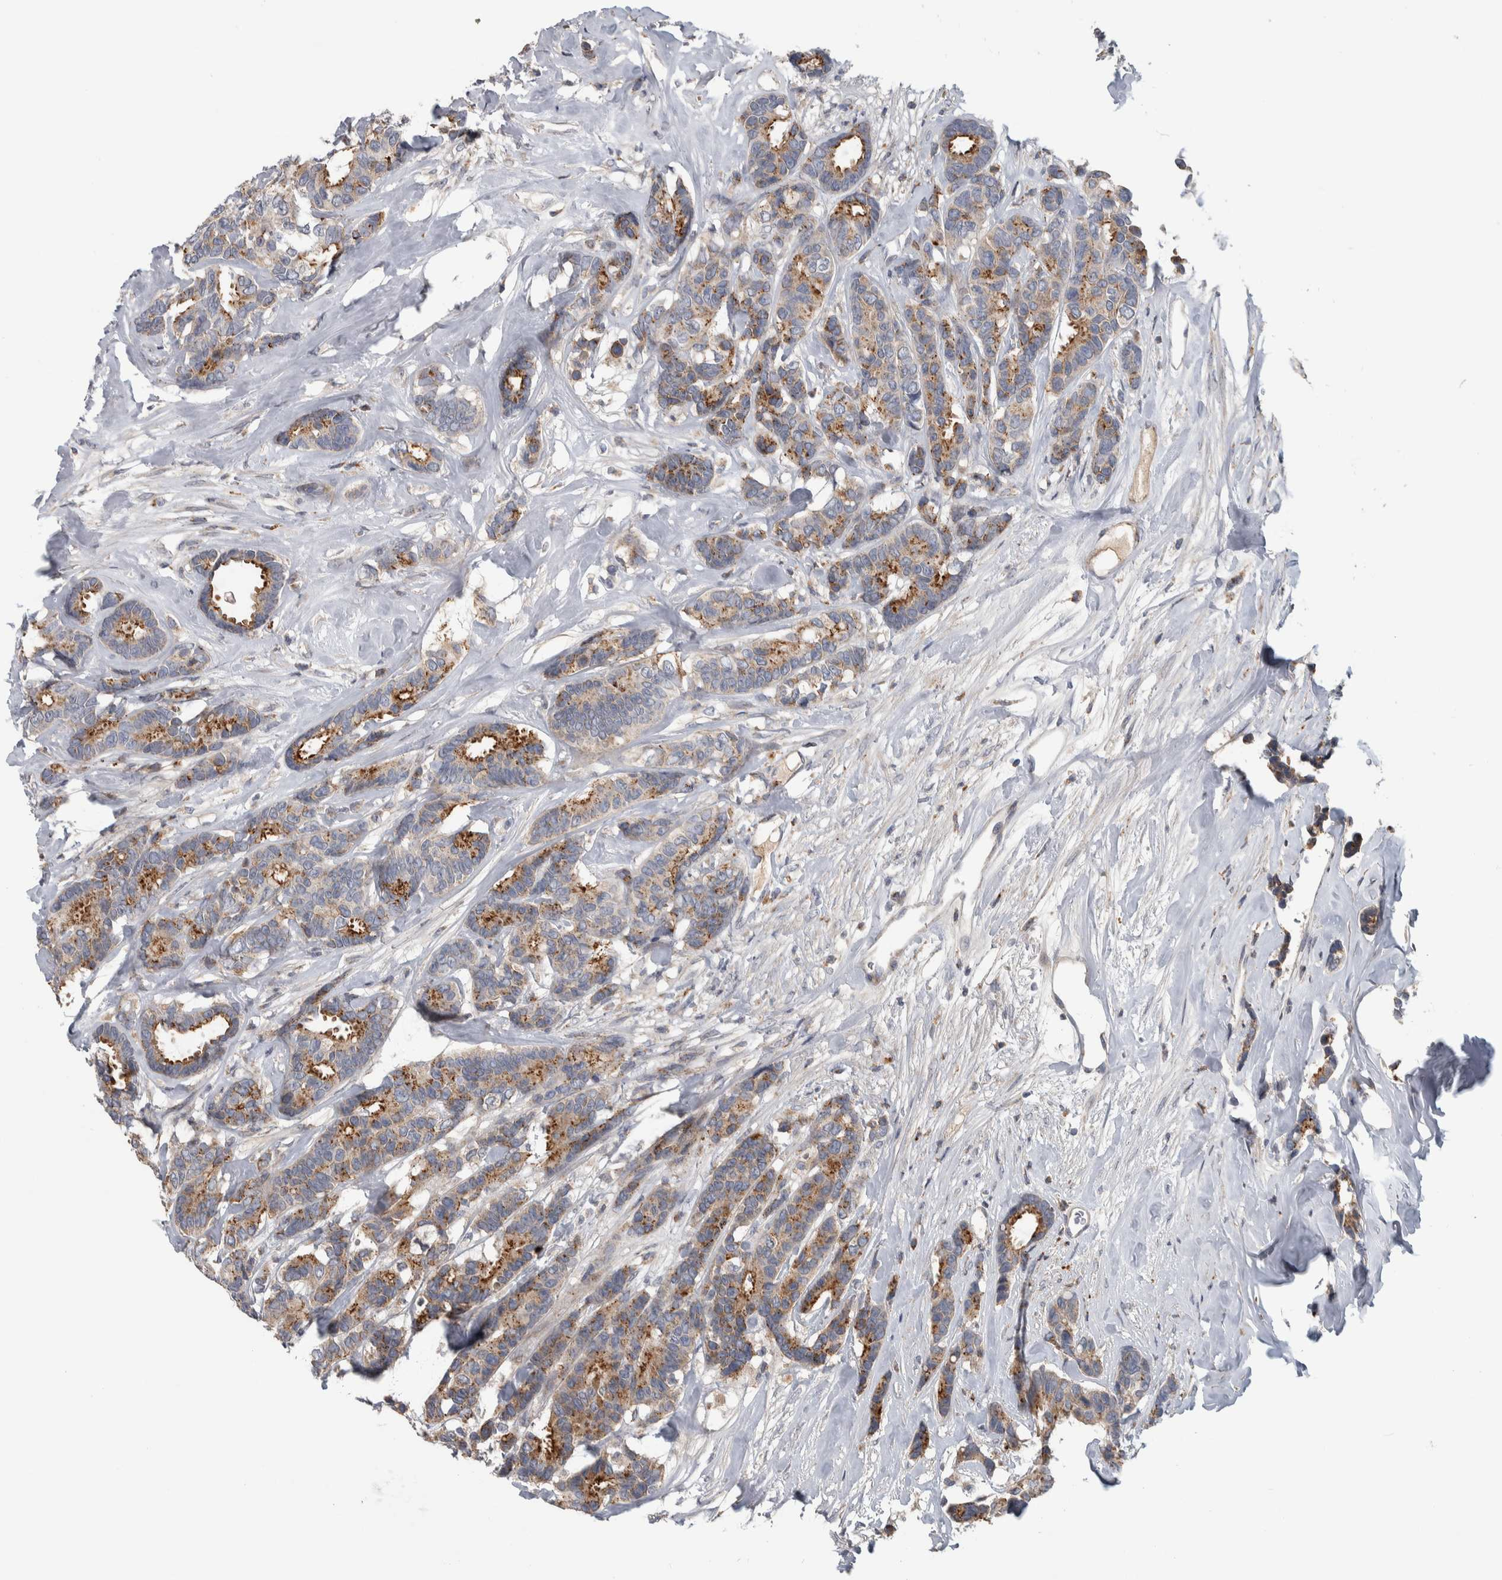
{"staining": {"intensity": "moderate", "quantity": "25%-75%", "location": "cytoplasmic/membranous"}, "tissue": "breast cancer", "cell_type": "Tumor cells", "image_type": "cancer", "snomed": [{"axis": "morphology", "description": "Duct carcinoma"}, {"axis": "topography", "description": "Breast"}], "caption": "Breast cancer stained for a protein reveals moderate cytoplasmic/membranous positivity in tumor cells. (Brightfield microscopy of DAB IHC at high magnification).", "gene": "FAM83G", "patient": {"sex": "female", "age": 87}}